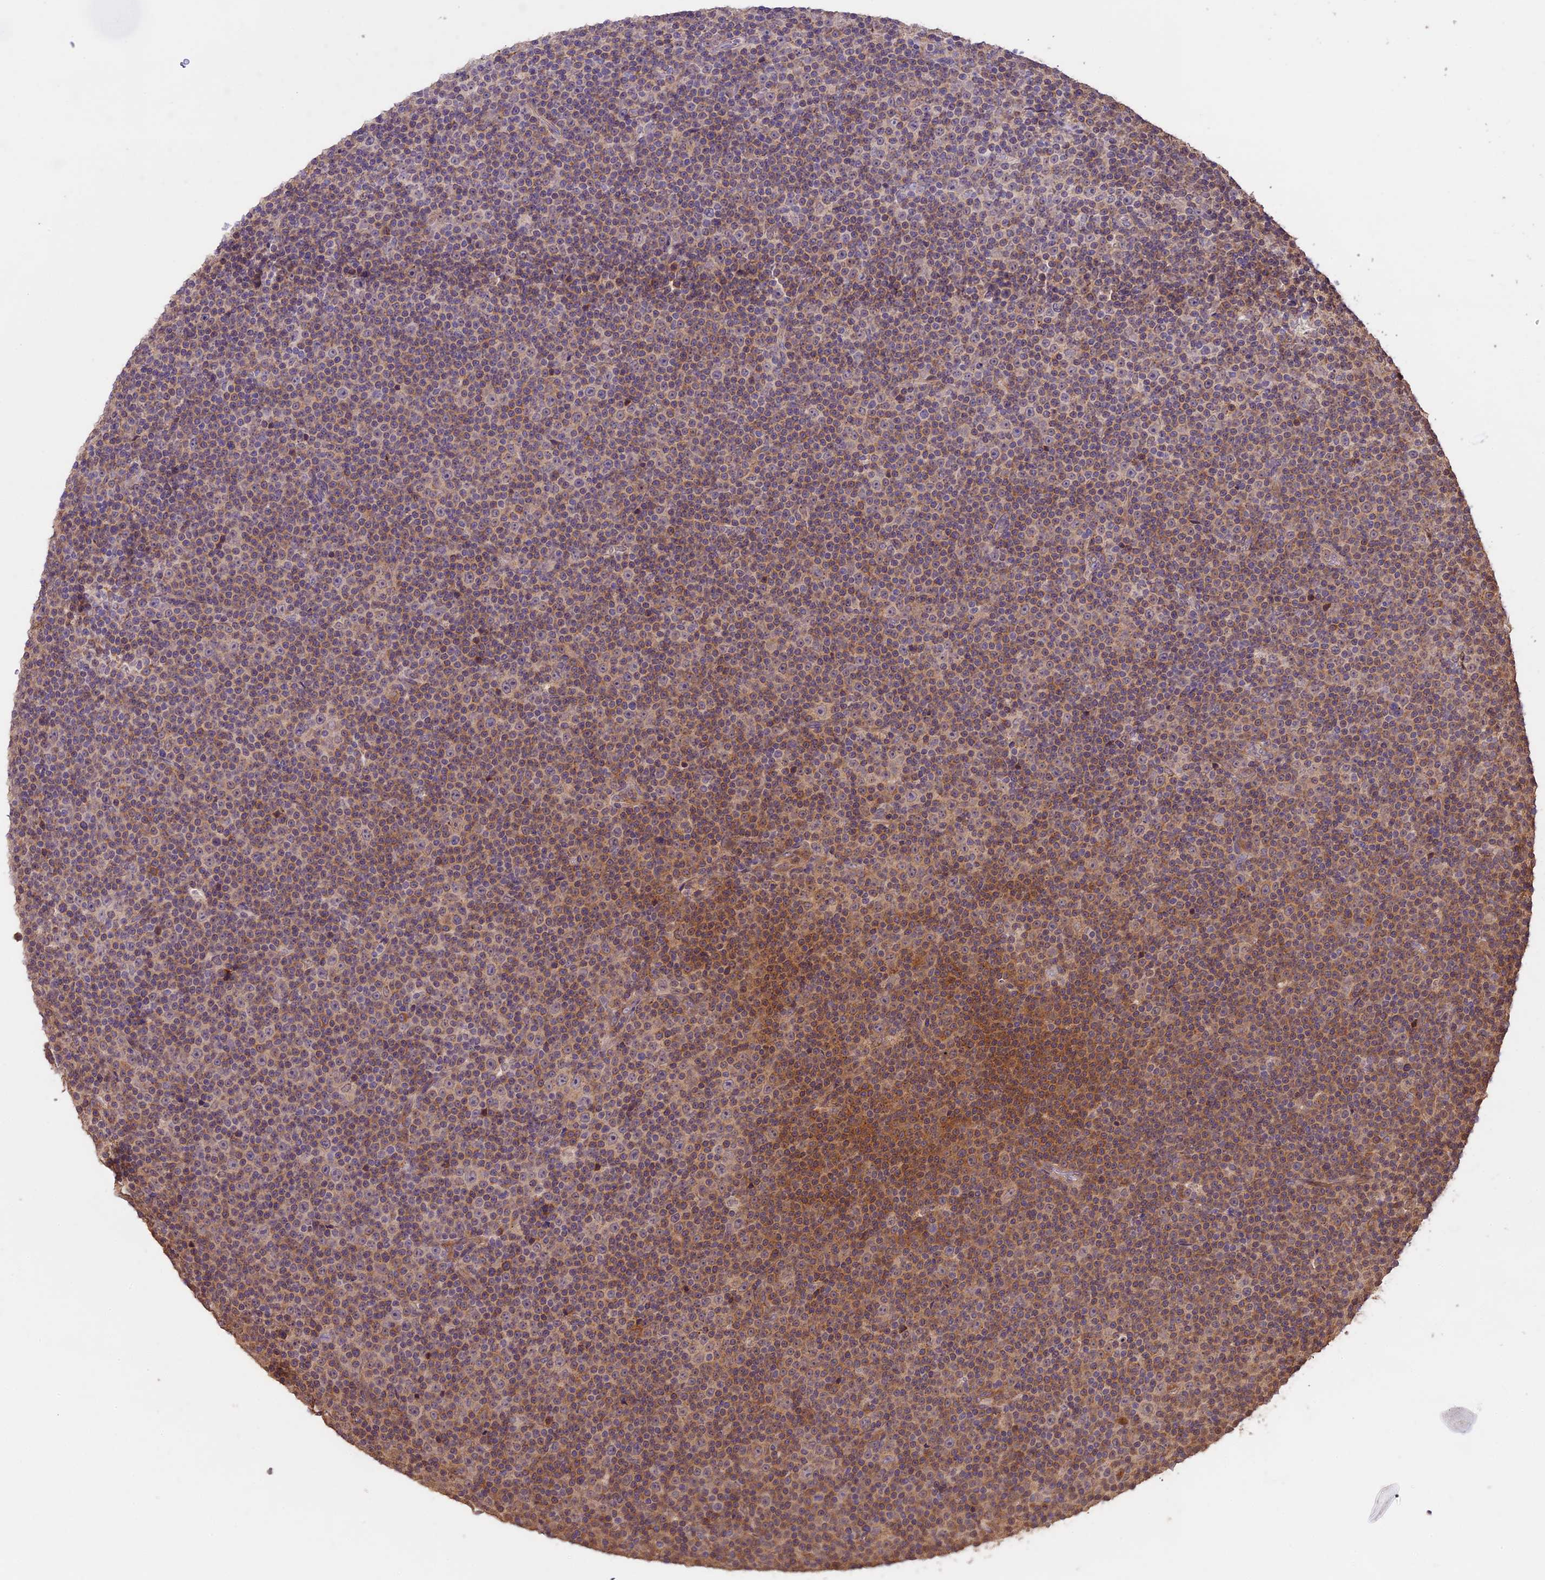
{"staining": {"intensity": "moderate", "quantity": "<25%", "location": "cytoplasmic/membranous"}, "tissue": "lymphoma", "cell_type": "Tumor cells", "image_type": "cancer", "snomed": [{"axis": "morphology", "description": "Malignant lymphoma, non-Hodgkin's type, Low grade"}, {"axis": "topography", "description": "Lymph node"}], "caption": "Low-grade malignant lymphoma, non-Hodgkin's type stained for a protein (brown) displays moderate cytoplasmic/membranous positive expression in about <25% of tumor cells.", "gene": "BCAS4", "patient": {"sex": "female", "age": 67}}